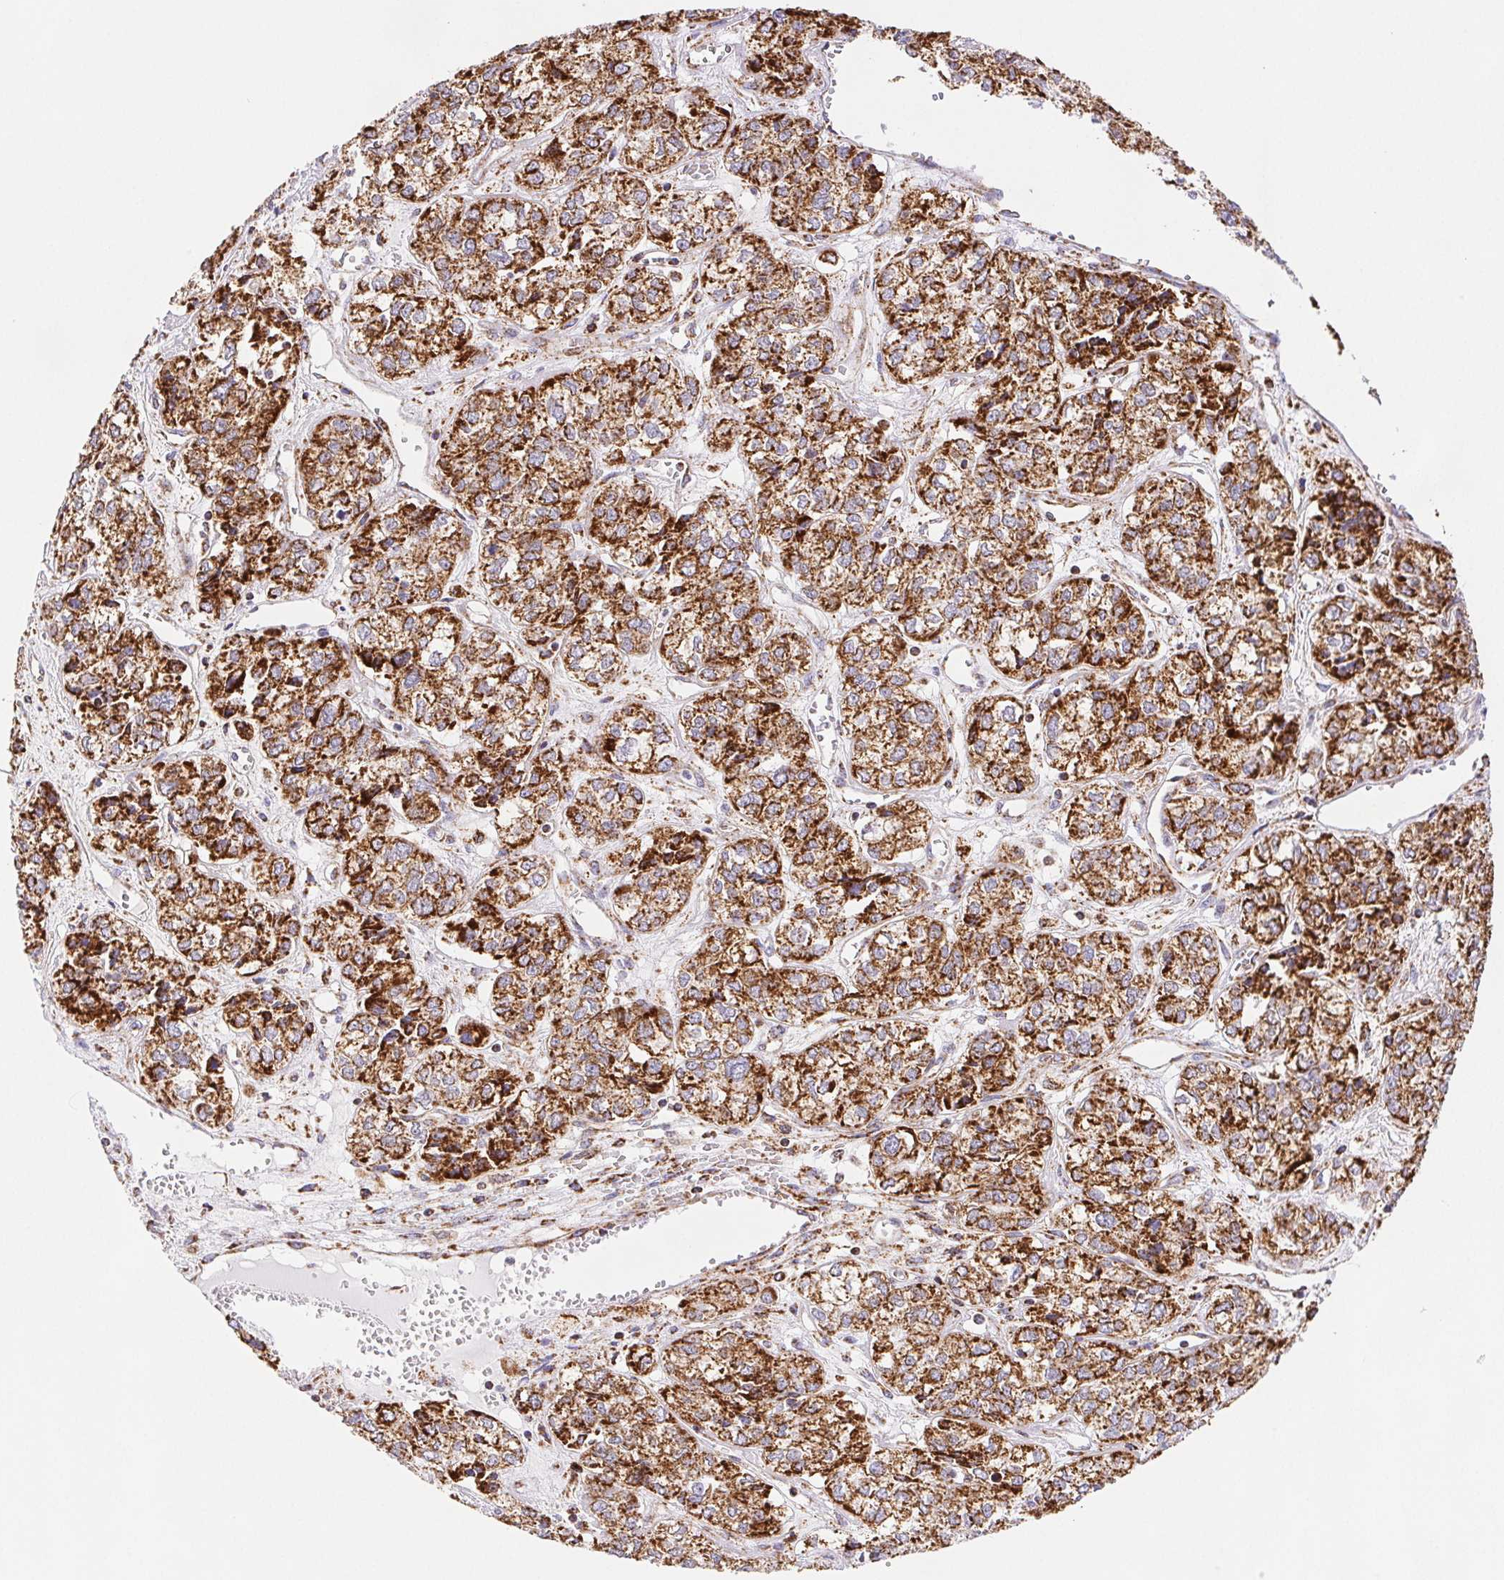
{"staining": {"intensity": "strong", "quantity": ">75%", "location": "cytoplasmic/membranous"}, "tissue": "ovarian cancer", "cell_type": "Tumor cells", "image_type": "cancer", "snomed": [{"axis": "morphology", "description": "Carcinoma, endometroid"}, {"axis": "topography", "description": "Ovary"}], "caption": "Endometroid carcinoma (ovarian) was stained to show a protein in brown. There is high levels of strong cytoplasmic/membranous staining in approximately >75% of tumor cells.", "gene": "NIPSNAP2", "patient": {"sex": "female", "age": 64}}